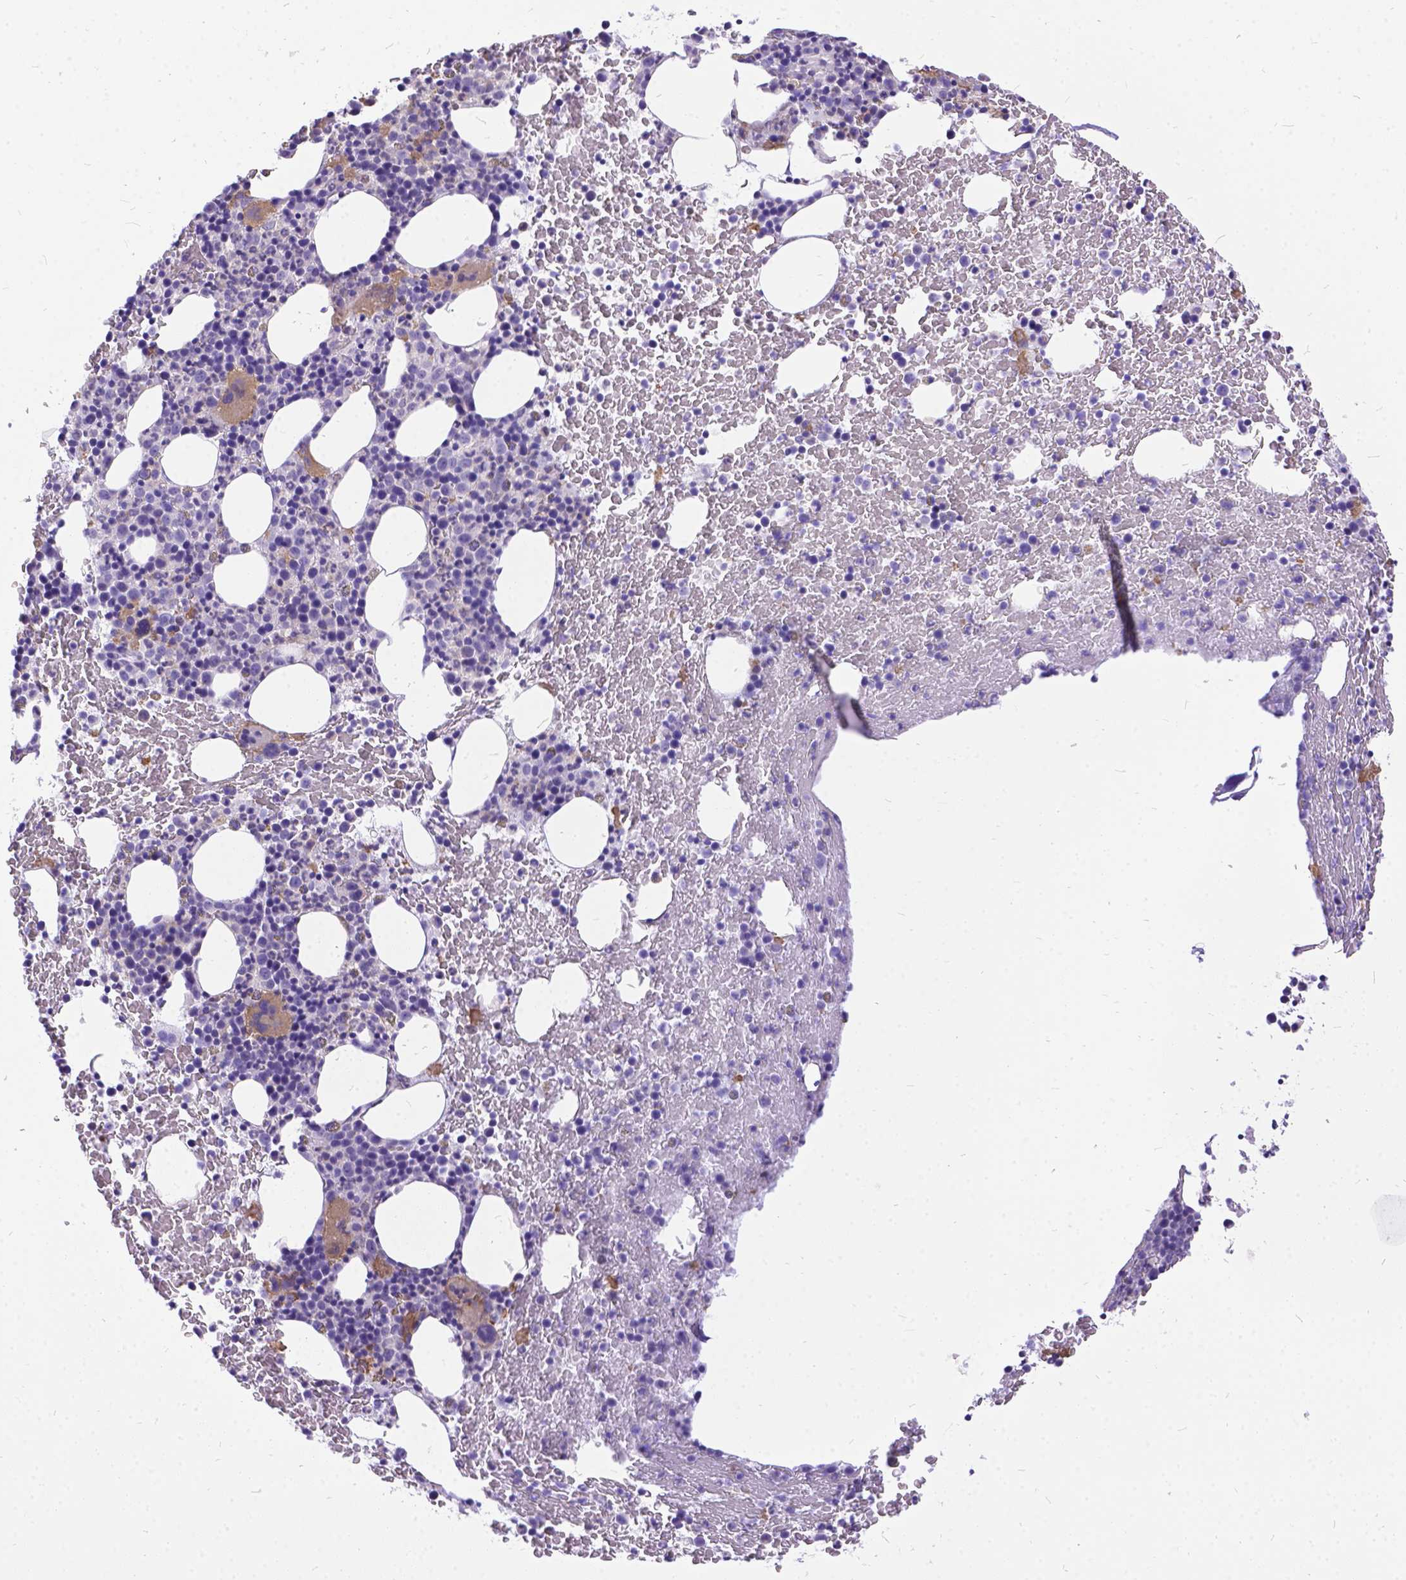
{"staining": {"intensity": "weak", "quantity": "<25%", "location": "cytoplasmic/membranous"}, "tissue": "bone marrow", "cell_type": "Hematopoietic cells", "image_type": "normal", "snomed": [{"axis": "morphology", "description": "Normal tissue, NOS"}, {"axis": "topography", "description": "Bone marrow"}], "caption": "This is an immunohistochemistry (IHC) micrograph of normal human bone marrow. There is no staining in hematopoietic cells.", "gene": "TMEM169", "patient": {"sex": "male", "age": 72}}